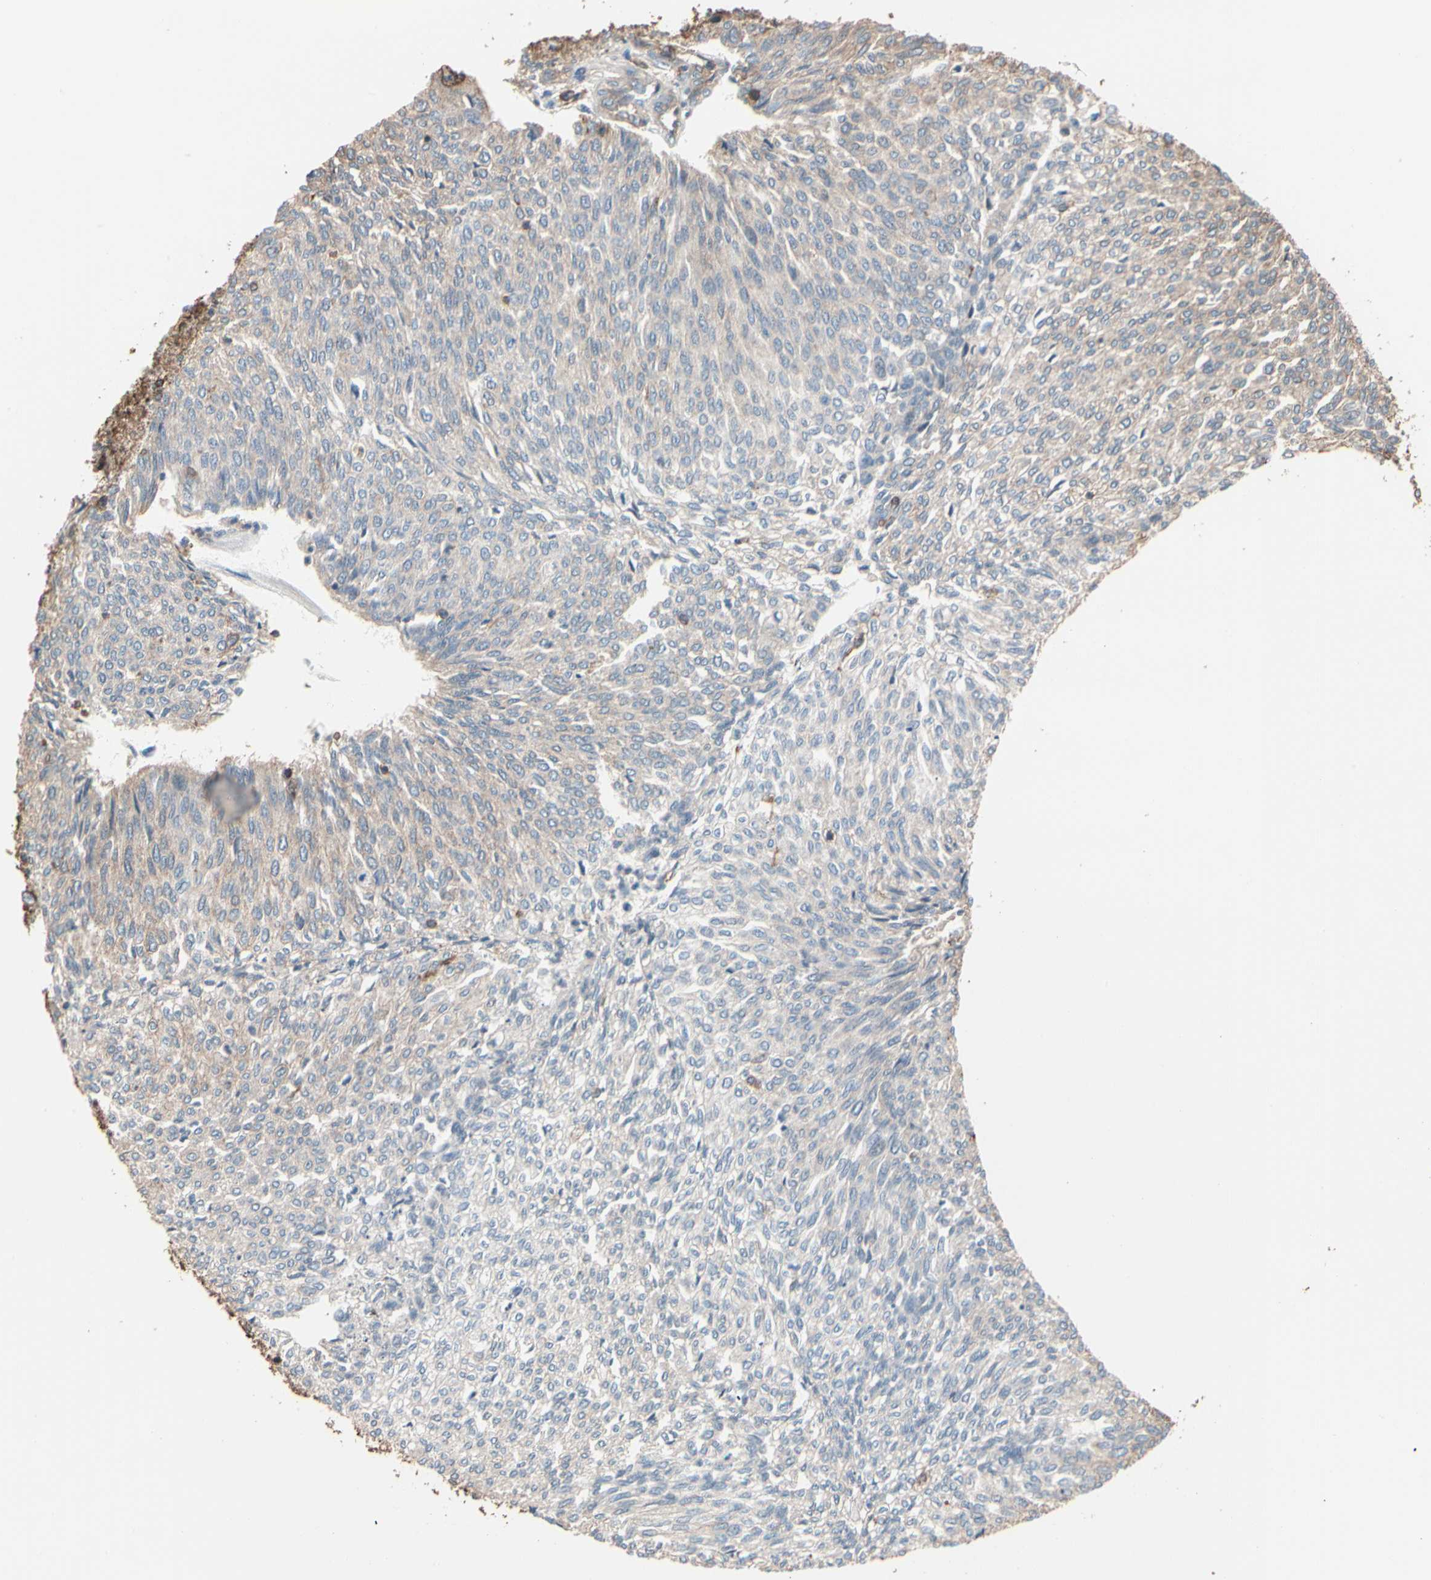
{"staining": {"intensity": "weak", "quantity": "<25%", "location": "cytoplasmic/membranous"}, "tissue": "urothelial cancer", "cell_type": "Tumor cells", "image_type": "cancer", "snomed": [{"axis": "morphology", "description": "Urothelial carcinoma, Low grade"}, {"axis": "topography", "description": "Urinary bladder"}], "caption": "This is an immunohistochemistry micrograph of human low-grade urothelial carcinoma. There is no expression in tumor cells.", "gene": "MAPK13", "patient": {"sex": "female", "age": 79}}